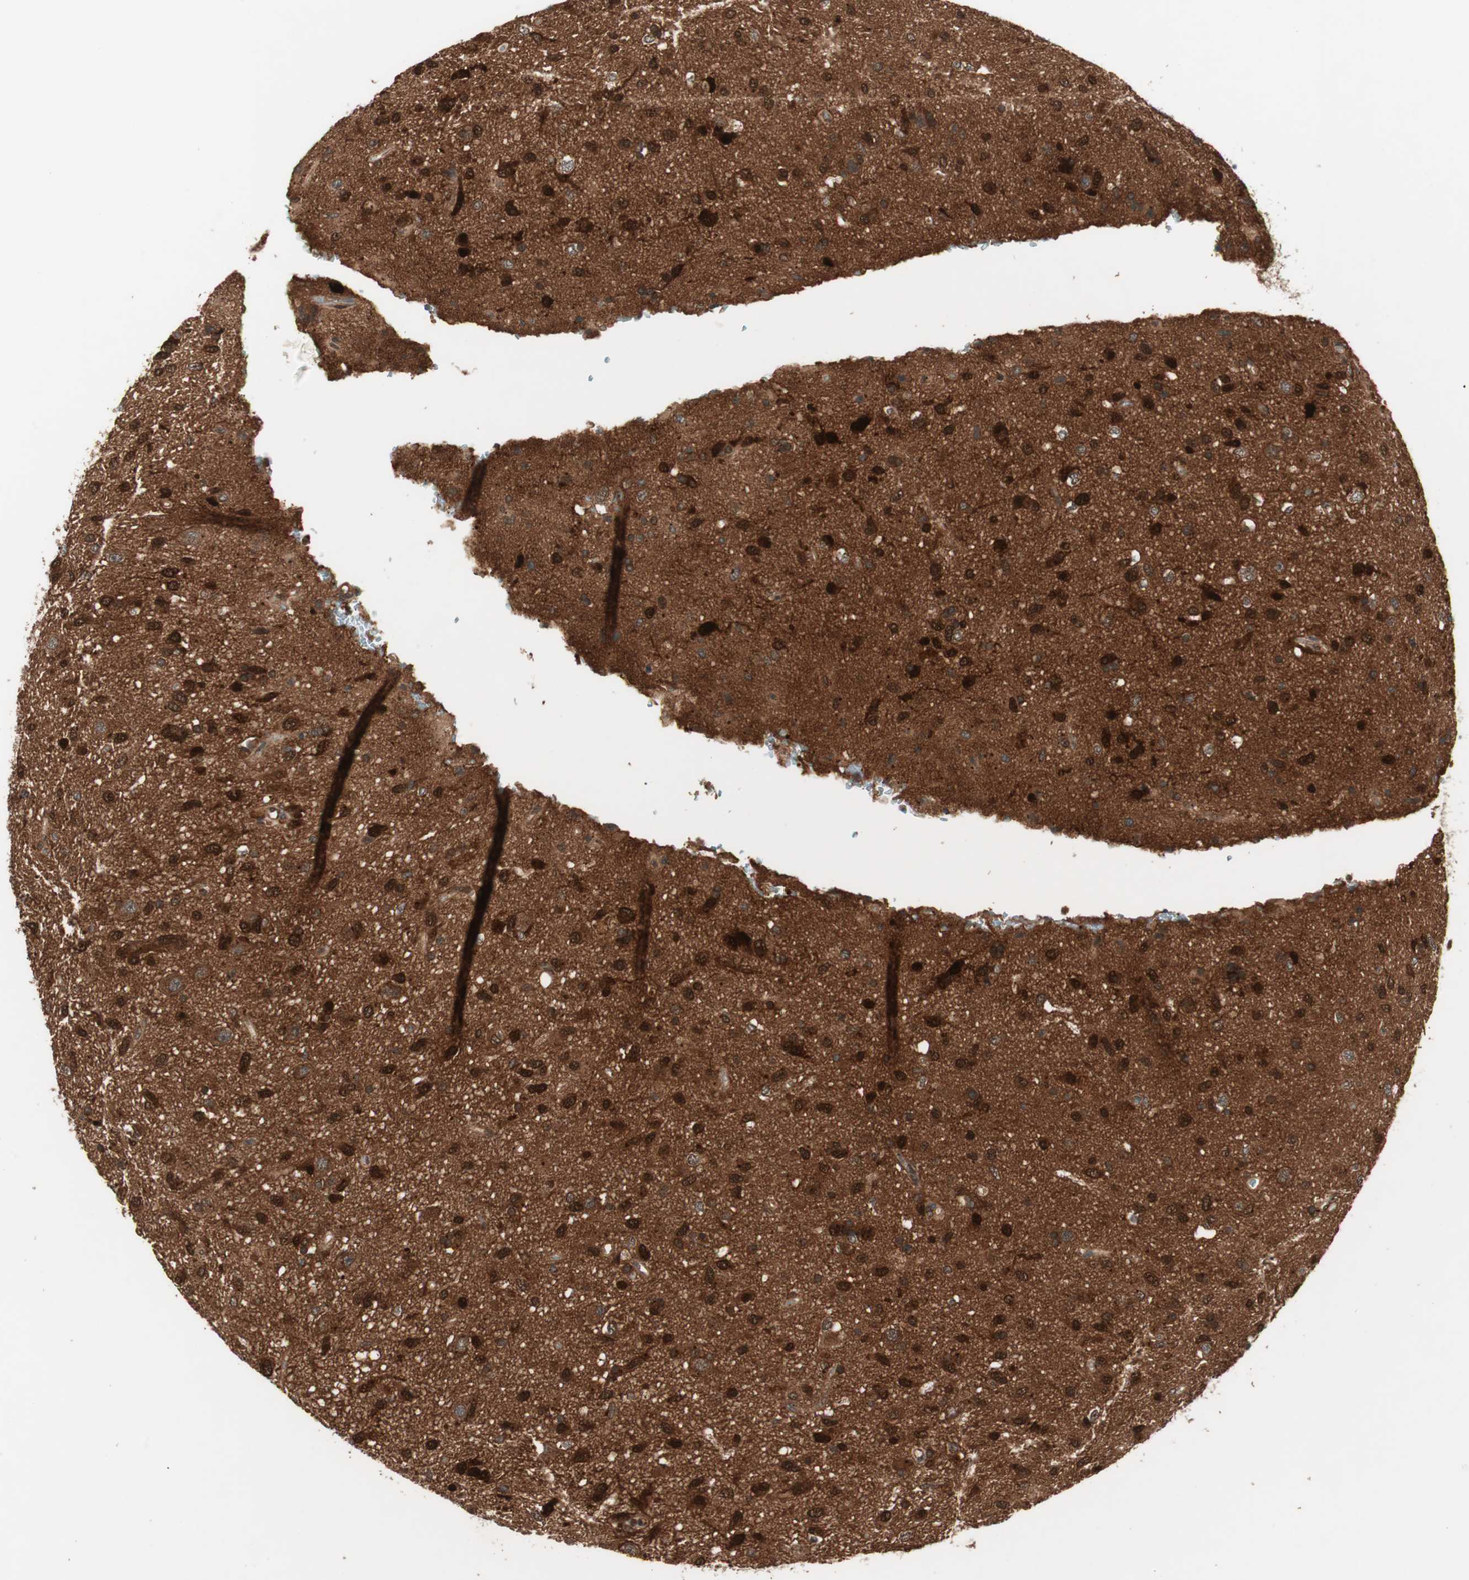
{"staining": {"intensity": "strong", "quantity": ">75%", "location": "cytoplasmic/membranous,nuclear"}, "tissue": "glioma", "cell_type": "Tumor cells", "image_type": "cancer", "snomed": [{"axis": "morphology", "description": "Glioma, malignant, Low grade"}, {"axis": "topography", "description": "Brain"}], "caption": "Immunohistochemistry (IHC) staining of glioma, which shows high levels of strong cytoplasmic/membranous and nuclear staining in about >75% of tumor cells indicating strong cytoplasmic/membranous and nuclear protein expression. The staining was performed using DAB (3,3'-diaminobenzidine) (brown) for protein detection and nuclei were counterstained in hematoxylin (blue).", "gene": "PRKG2", "patient": {"sex": "male", "age": 77}}